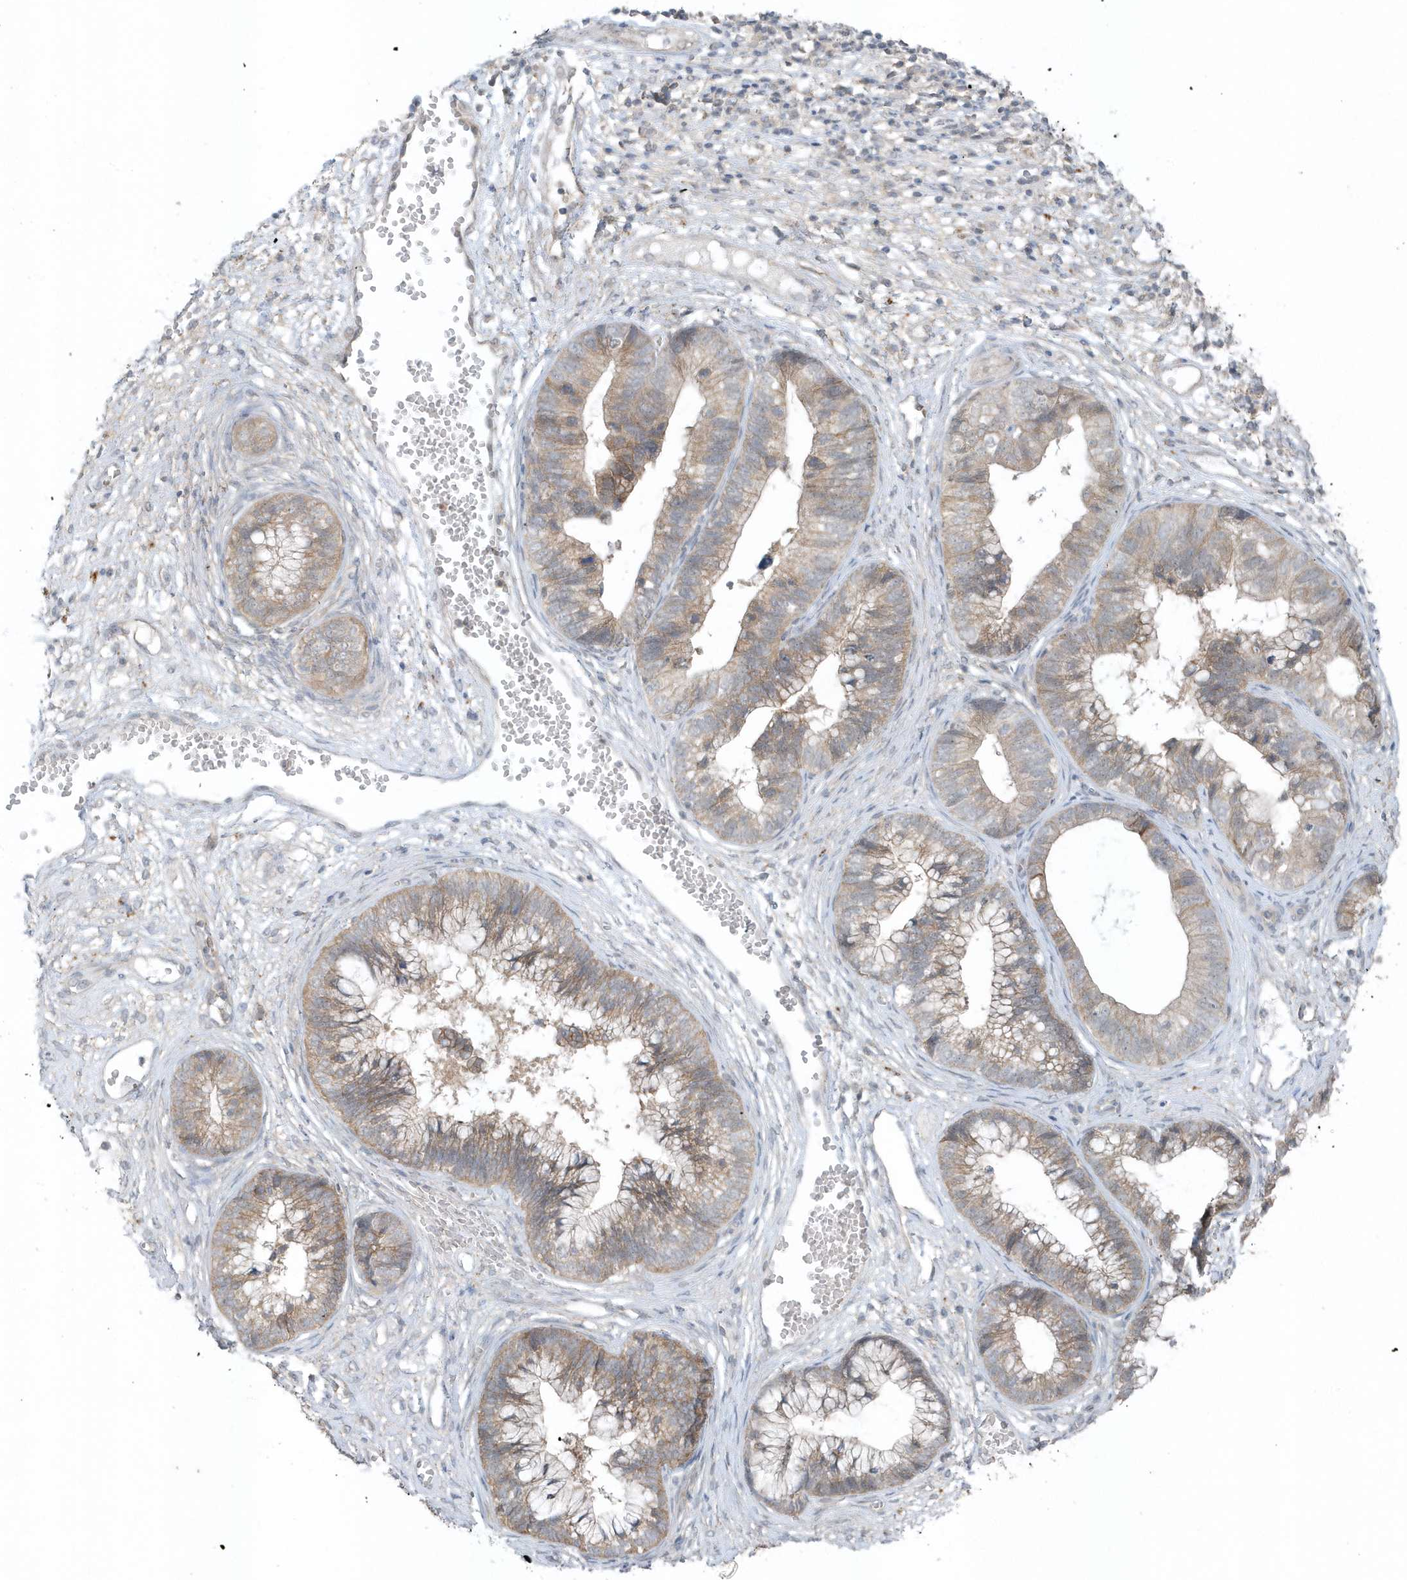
{"staining": {"intensity": "moderate", "quantity": ">75%", "location": "cytoplasmic/membranous"}, "tissue": "cervical cancer", "cell_type": "Tumor cells", "image_type": "cancer", "snomed": [{"axis": "morphology", "description": "Adenocarcinoma, NOS"}, {"axis": "topography", "description": "Cervix"}], "caption": "Protein expression analysis of cervical adenocarcinoma reveals moderate cytoplasmic/membranous positivity in approximately >75% of tumor cells.", "gene": "PARD3B", "patient": {"sex": "female", "age": 44}}